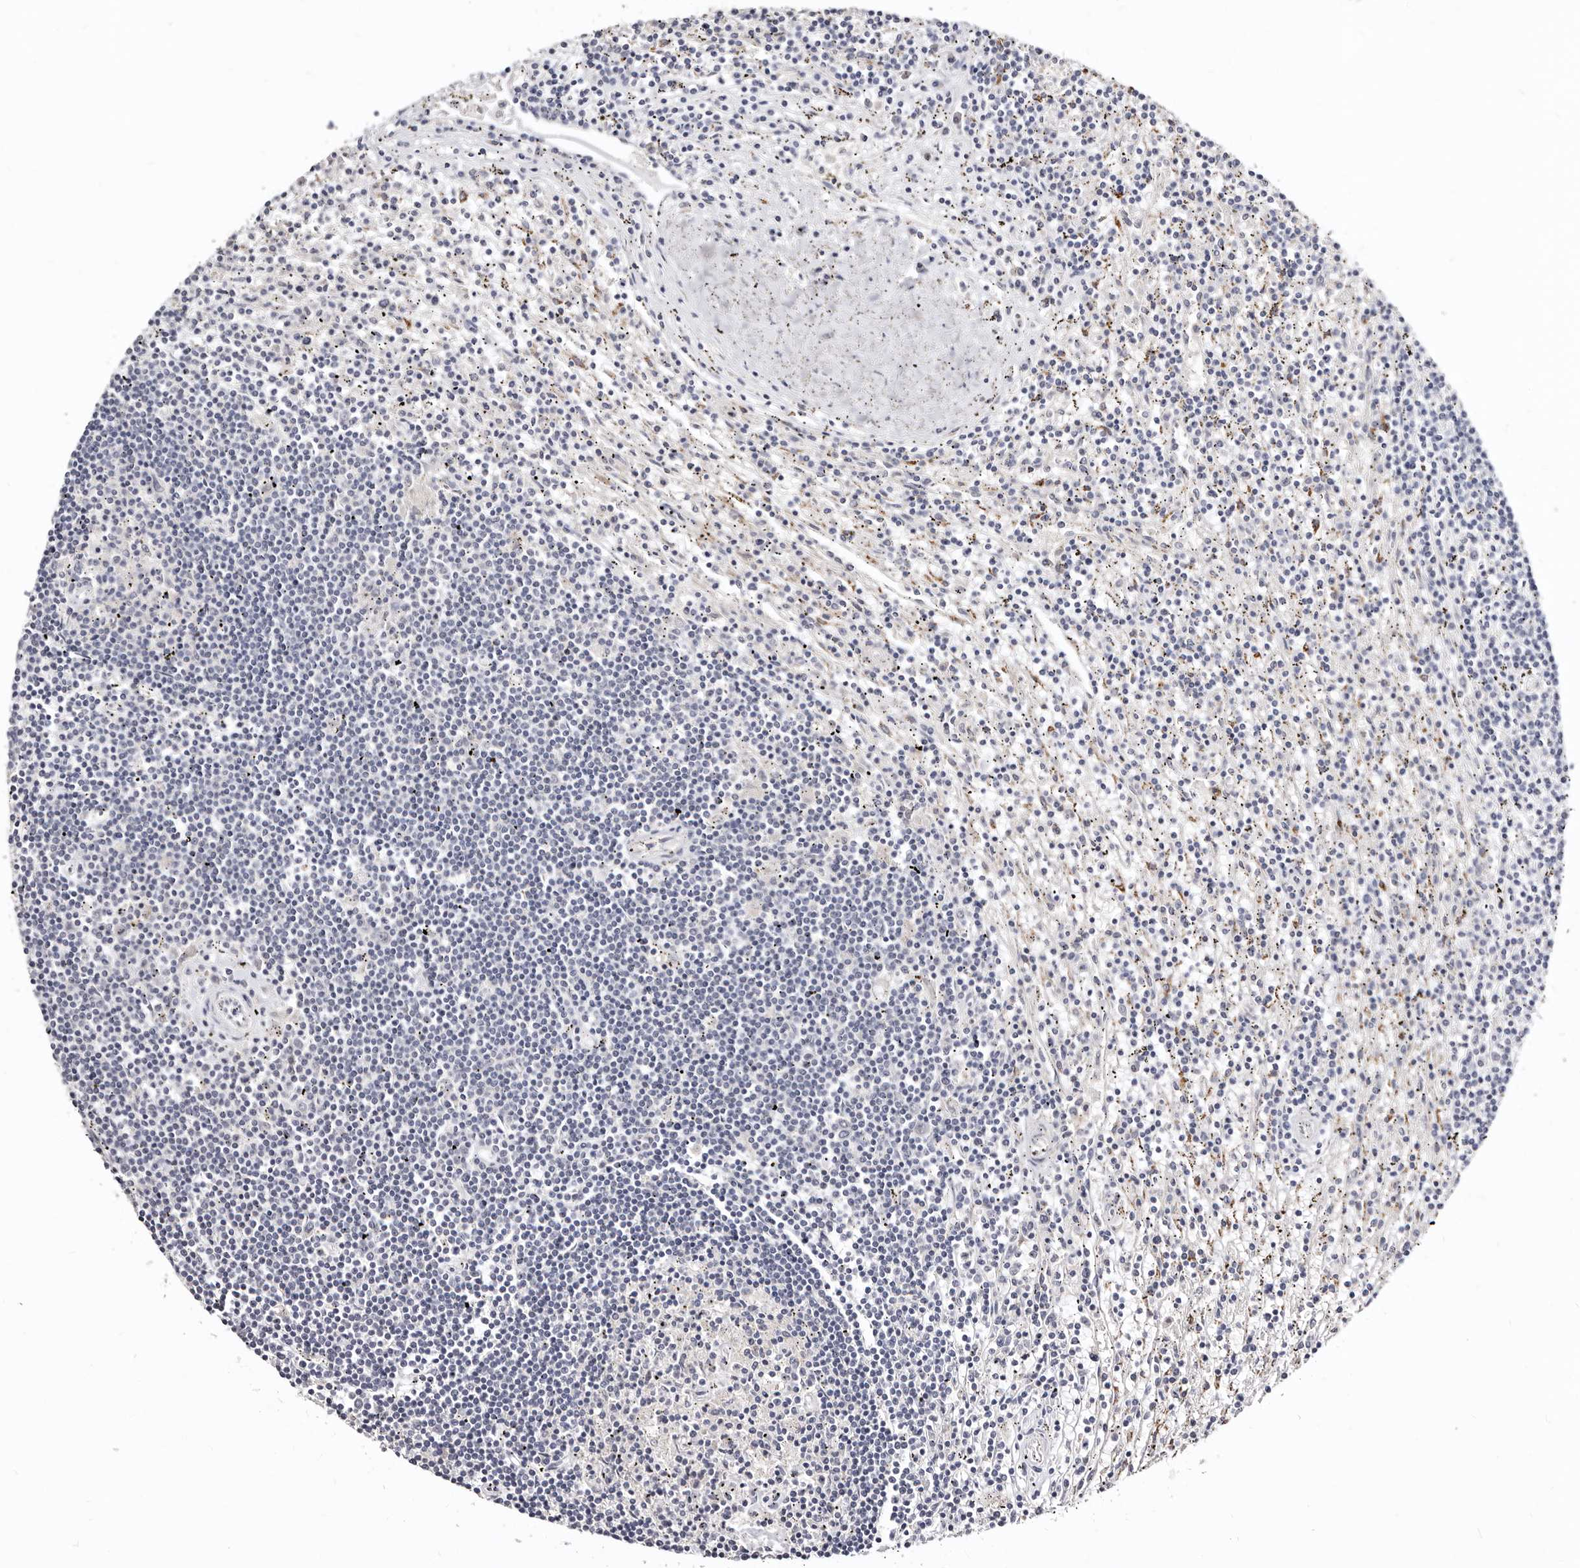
{"staining": {"intensity": "negative", "quantity": "none", "location": "none"}, "tissue": "lymphoma", "cell_type": "Tumor cells", "image_type": "cancer", "snomed": [{"axis": "morphology", "description": "Malignant lymphoma, non-Hodgkin's type, Low grade"}, {"axis": "topography", "description": "Spleen"}], "caption": "IHC histopathology image of human lymphoma stained for a protein (brown), which reveals no staining in tumor cells.", "gene": "KLHL4", "patient": {"sex": "male", "age": 76}}